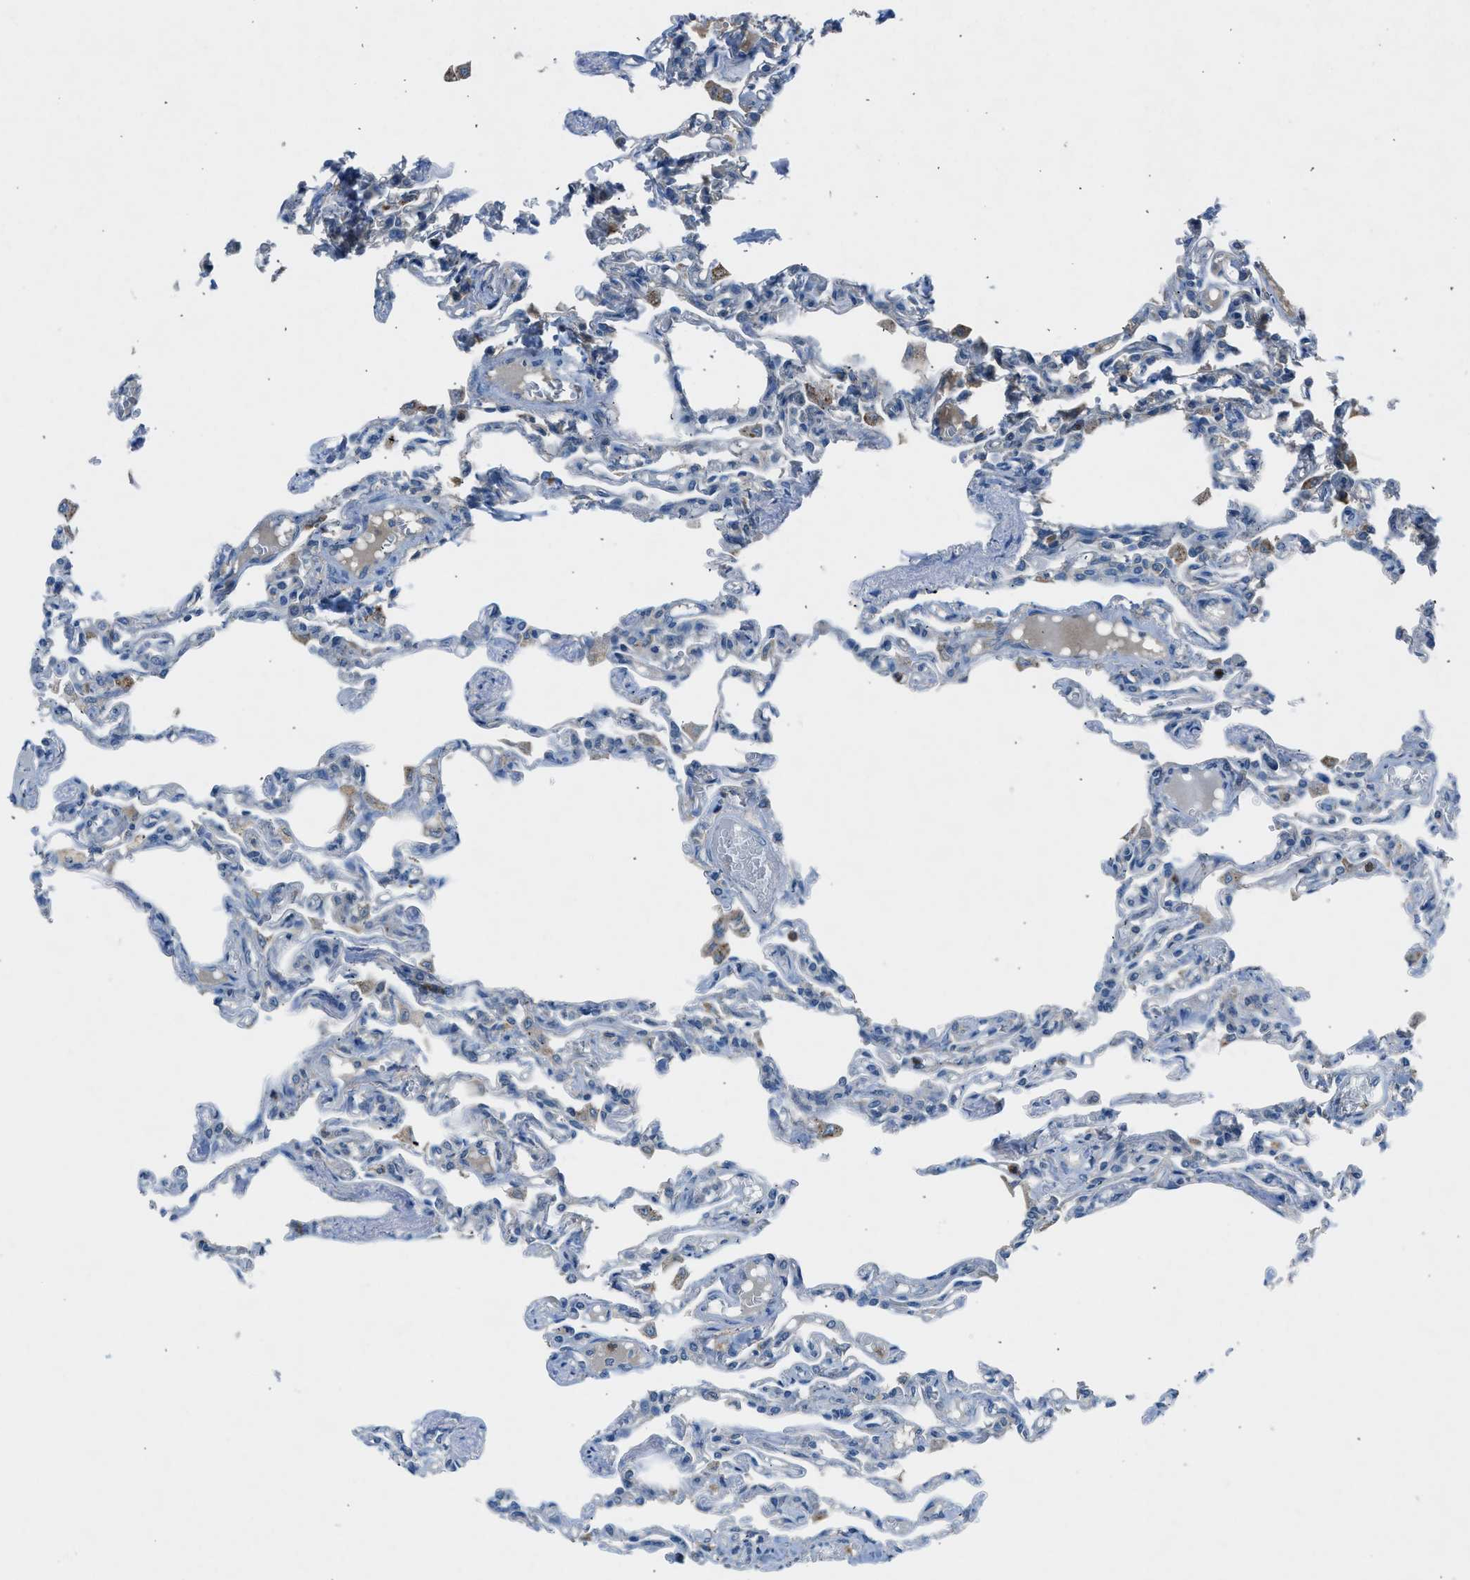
{"staining": {"intensity": "weak", "quantity": "<25%", "location": "cytoplasmic/membranous"}, "tissue": "lung", "cell_type": "Alveolar cells", "image_type": "normal", "snomed": [{"axis": "morphology", "description": "Normal tissue, NOS"}, {"axis": "topography", "description": "Lung"}], "caption": "This is an immunohistochemistry image of unremarkable human lung. There is no staining in alveolar cells.", "gene": "BMP1", "patient": {"sex": "male", "age": 21}}